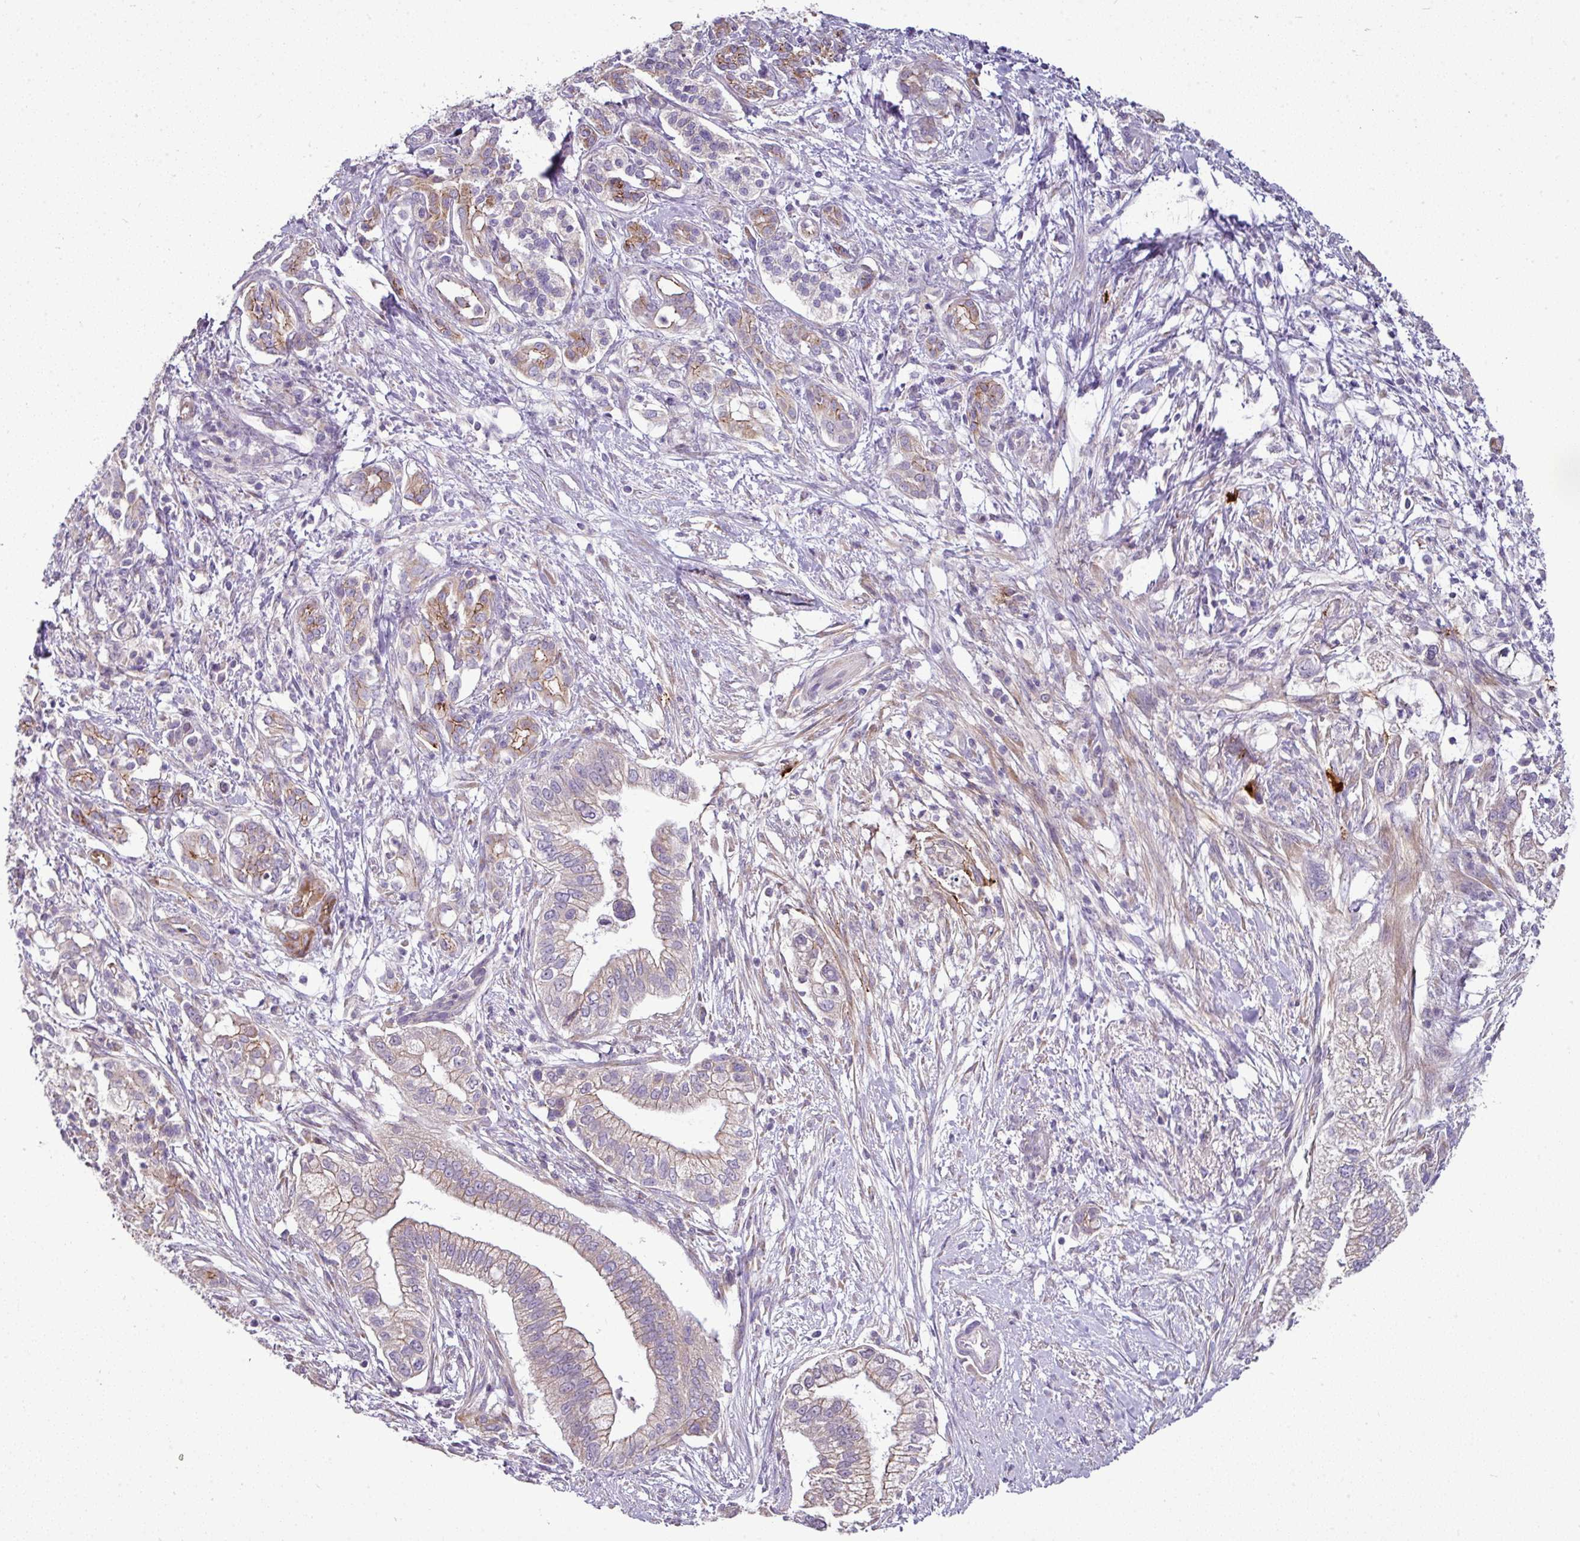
{"staining": {"intensity": "moderate", "quantity": "25%-75%", "location": "cytoplasmic/membranous"}, "tissue": "pancreatic cancer", "cell_type": "Tumor cells", "image_type": "cancer", "snomed": [{"axis": "morphology", "description": "Adenocarcinoma, NOS"}, {"axis": "topography", "description": "Pancreas"}], "caption": "Adenocarcinoma (pancreatic) stained for a protein exhibits moderate cytoplasmic/membranous positivity in tumor cells.", "gene": "GAN", "patient": {"sex": "male", "age": 70}}